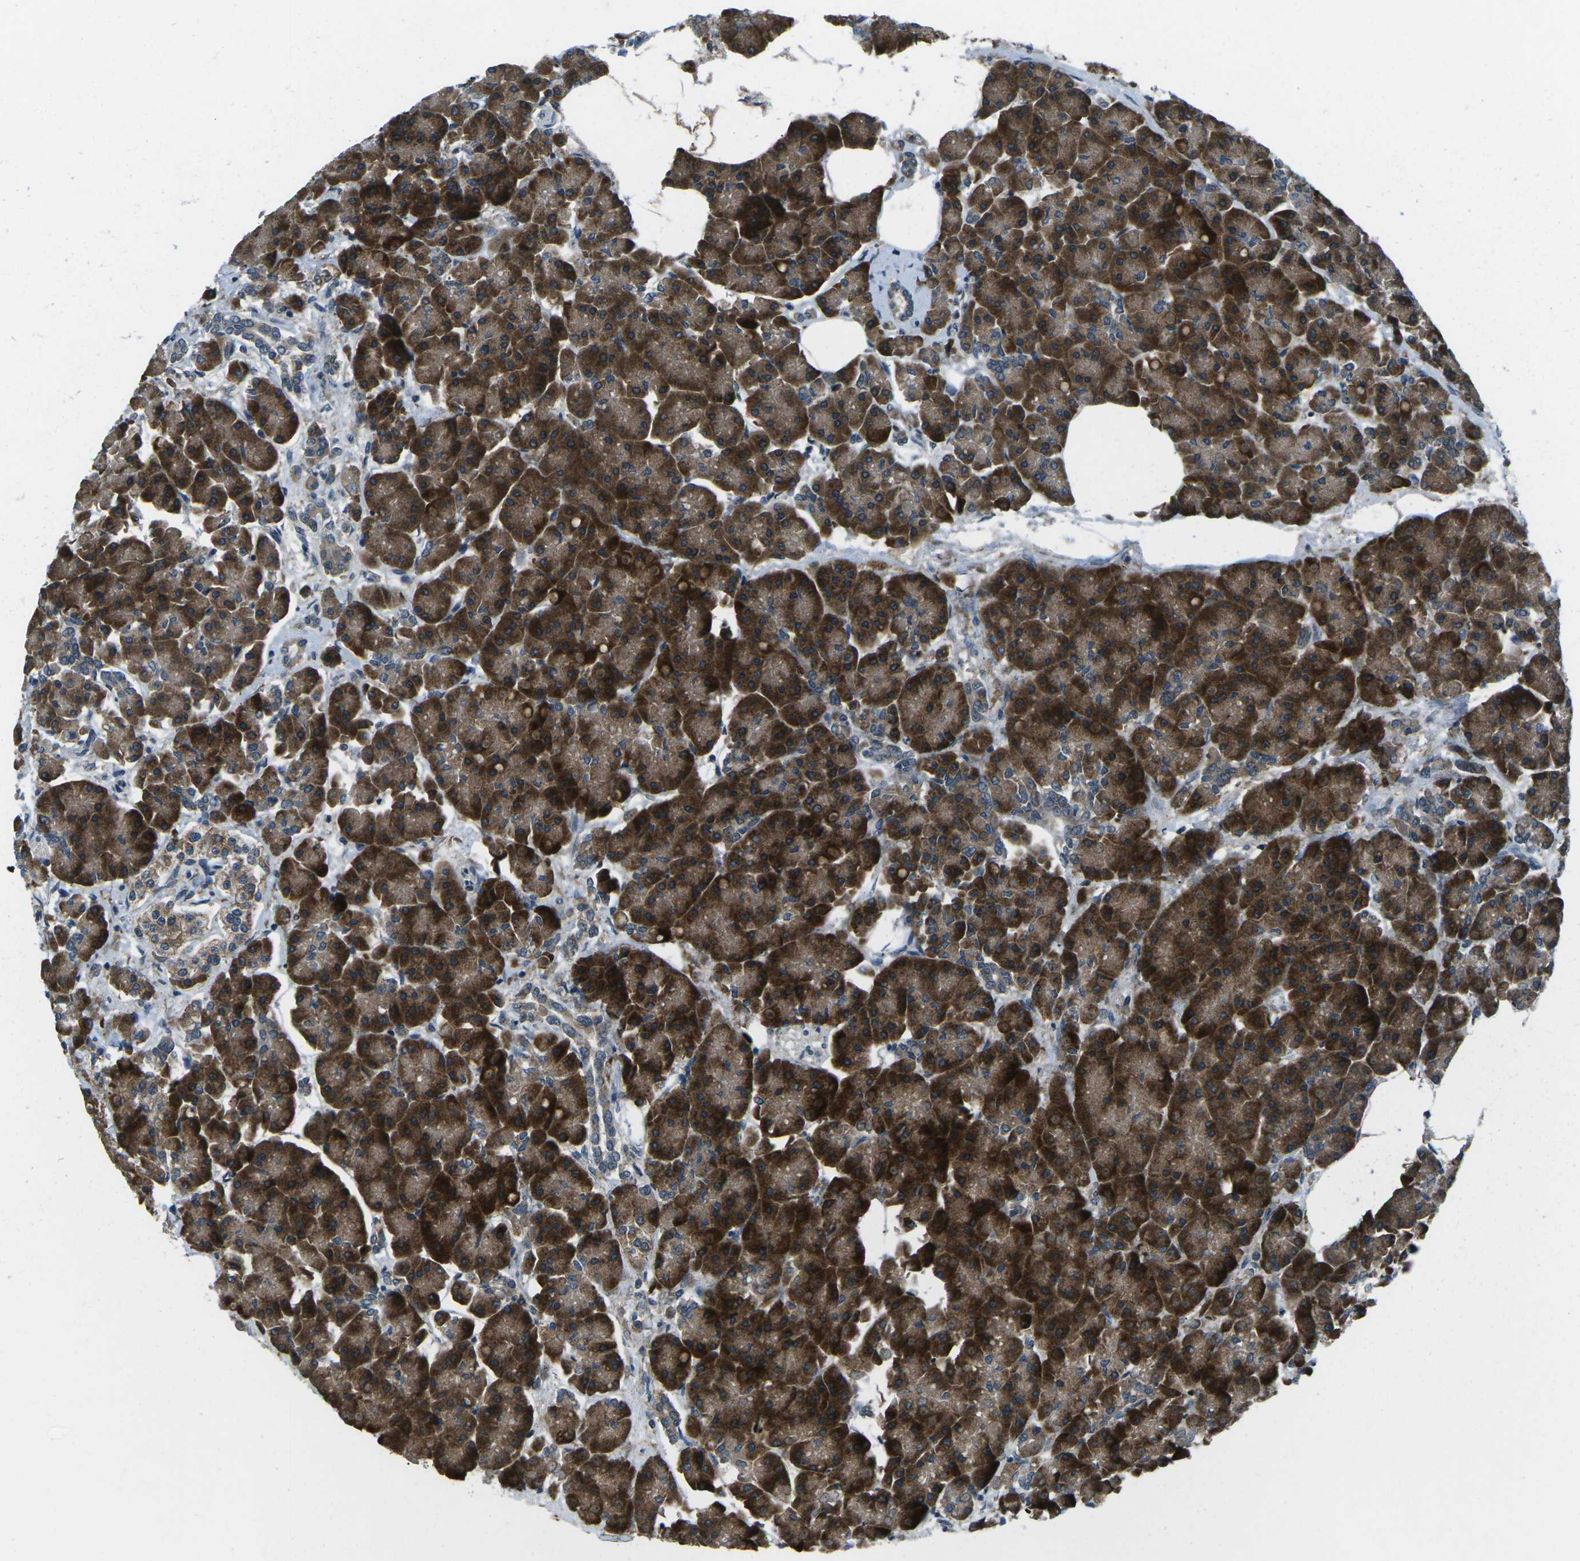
{"staining": {"intensity": "strong", "quantity": ">75%", "location": "cytoplasmic/membranous"}, "tissue": "pancreas", "cell_type": "Exocrine glandular cells", "image_type": "normal", "snomed": [{"axis": "morphology", "description": "Normal tissue, NOS"}, {"axis": "topography", "description": "Pancreas"}], "caption": "DAB immunohistochemical staining of benign pancreas displays strong cytoplasmic/membranous protein positivity in about >75% of exocrine glandular cells.", "gene": "CDK16", "patient": {"sex": "female", "age": 70}}